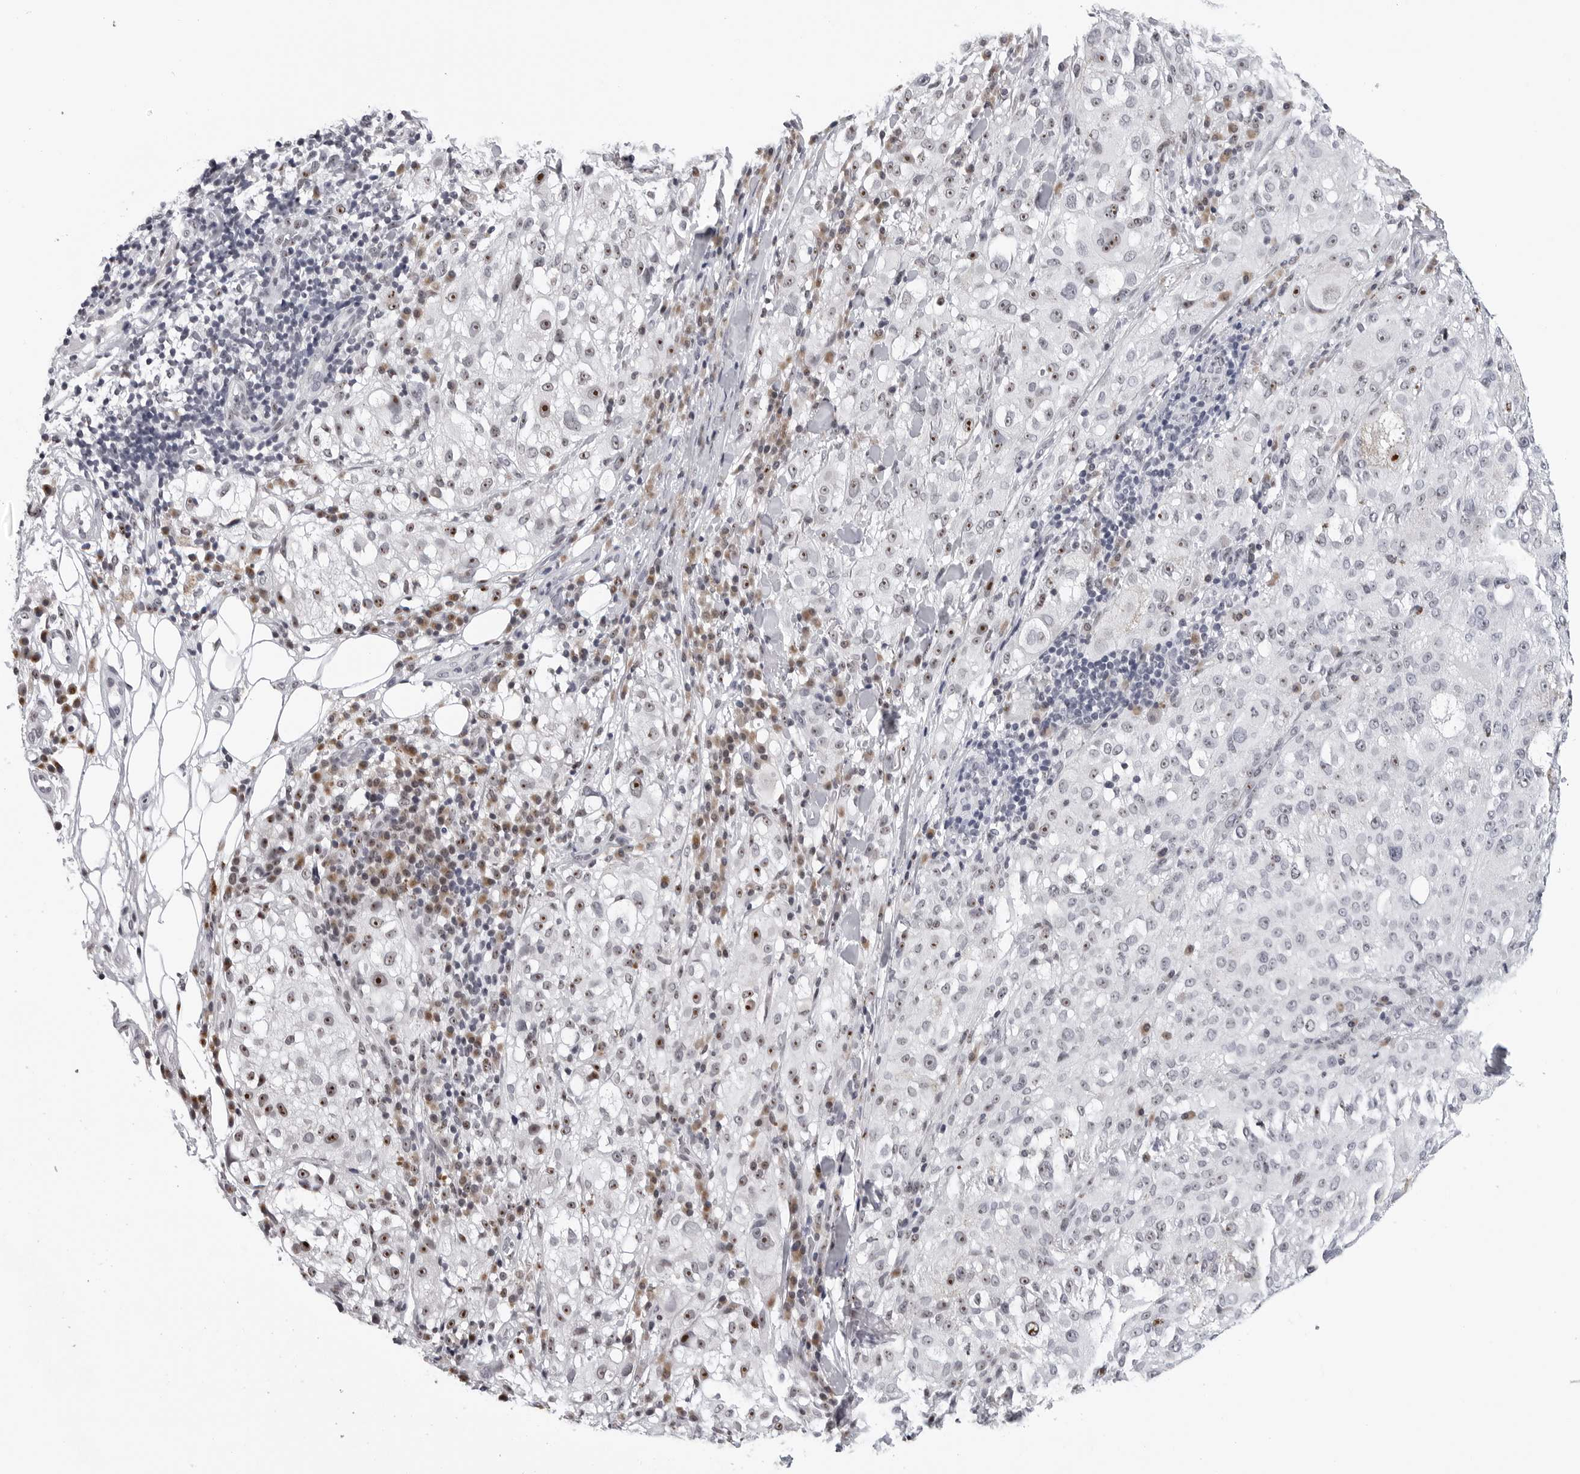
{"staining": {"intensity": "strong", "quantity": "<25%", "location": "nuclear"}, "tissue": "melanoma", "cell_type": "Tumor cells", "image_type": "cancer", "snomed": [{"axis": "morphology", "description": "Necrosis, NOS"}, {"axis": "morphology", "description": "Malignant melanoma, NOS"}, {"axis": "topography", "description": "Skin"}], "caption": "Immunohistochemistry image of neoplastic tissue: human melanoma stained using IHC shows medium levels of strong protein expression localized specifically in the nuclear of tumor cells, appearing as a nuclear brown color.", "gene": "GNL2", "patient": {"sex": "female", "age": 87}}